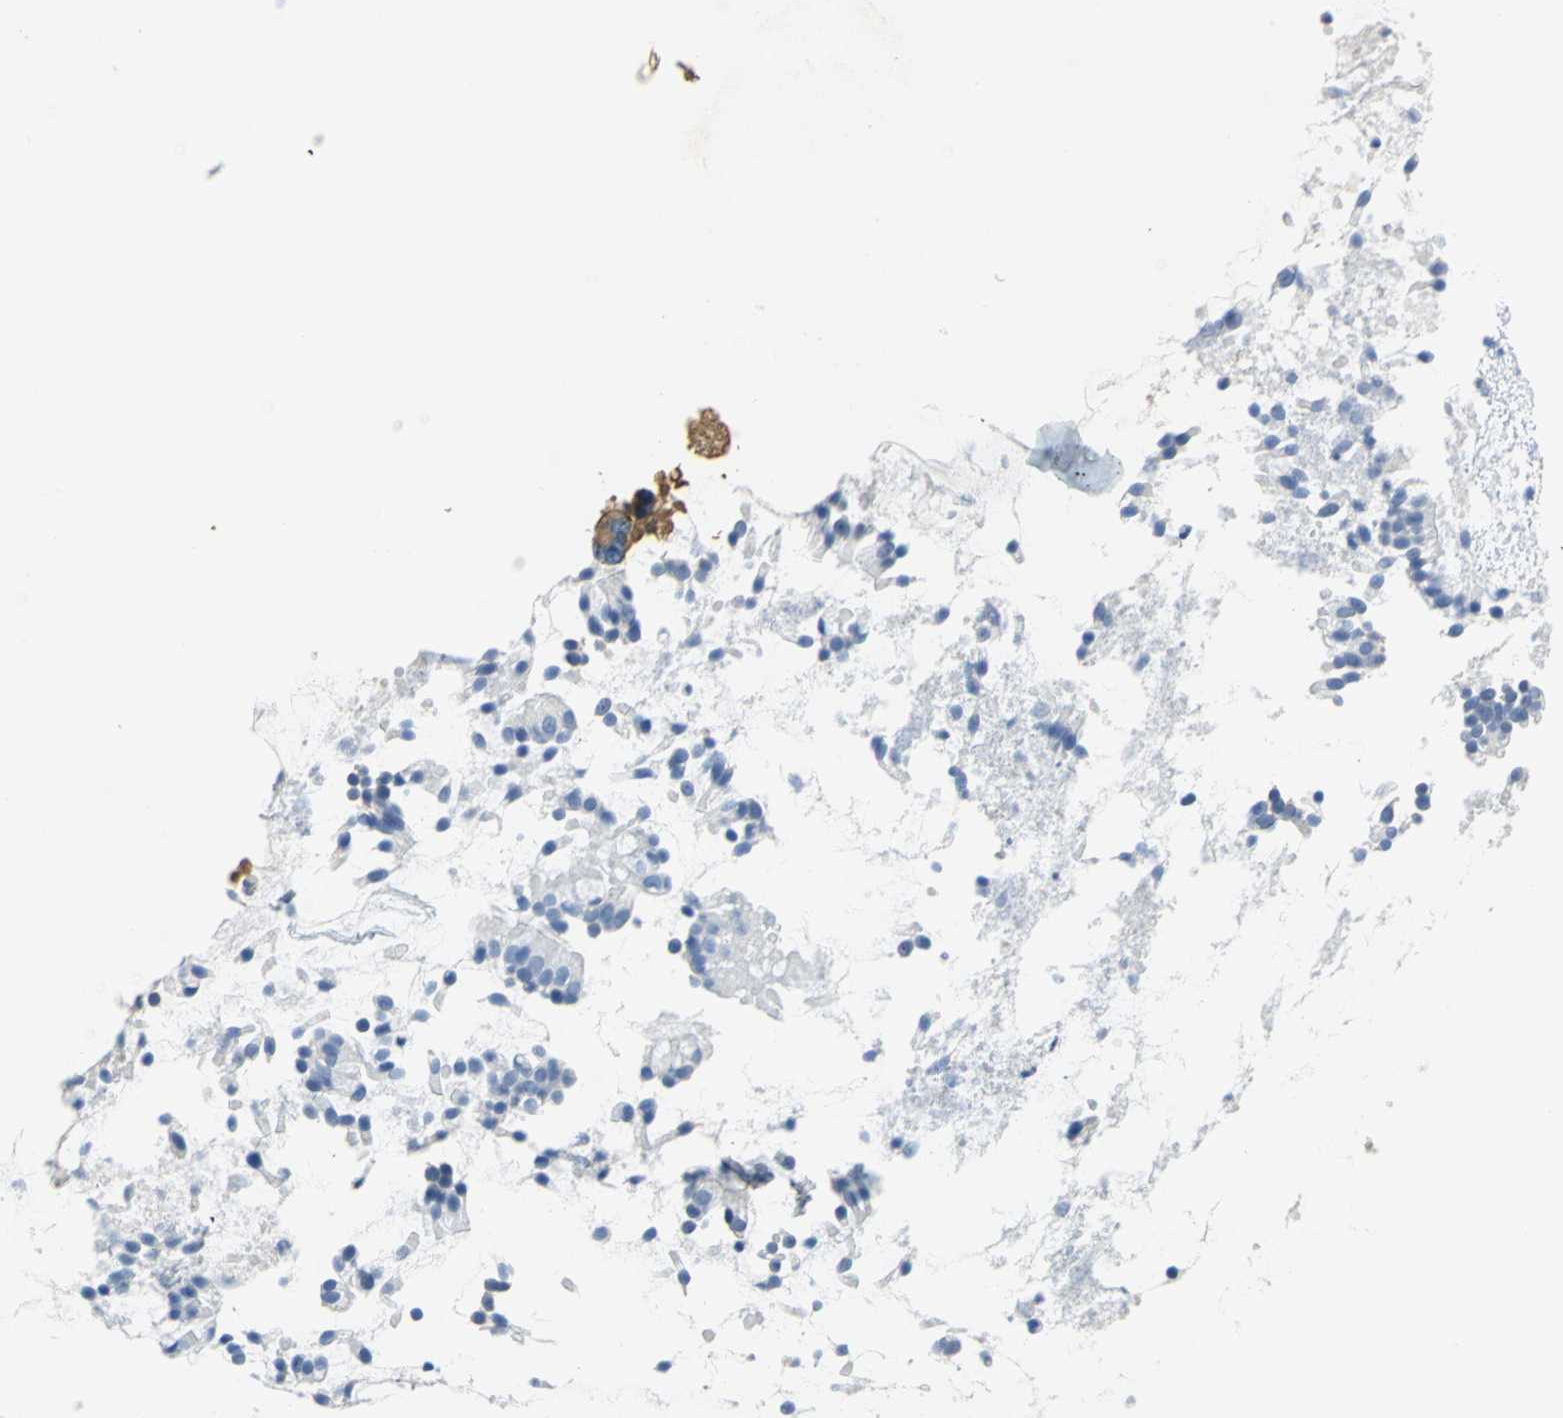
{"staining": {"intensity": "negative", "quantity": "none", "location": "none"}, "tissue": "nasopharynx", "cell_type": "Respiratory epithelial cells", "image_type": "normal", "snomed": [{"axis": "morphology", "description": "Normal tissue, NOS"}, {"axis": "topography", "description": "Nasopharynx"}], "caption": "Immunohistochemistry micrograph of unremarkable nasopharynx: nasopharynx stained with DAB (3,3'-diaminobenzidine) exhibits no significant protein staining in respiratory epithelial cells.", "gene": "GYG2", "patient": {"sex": "male", "age": 21}}